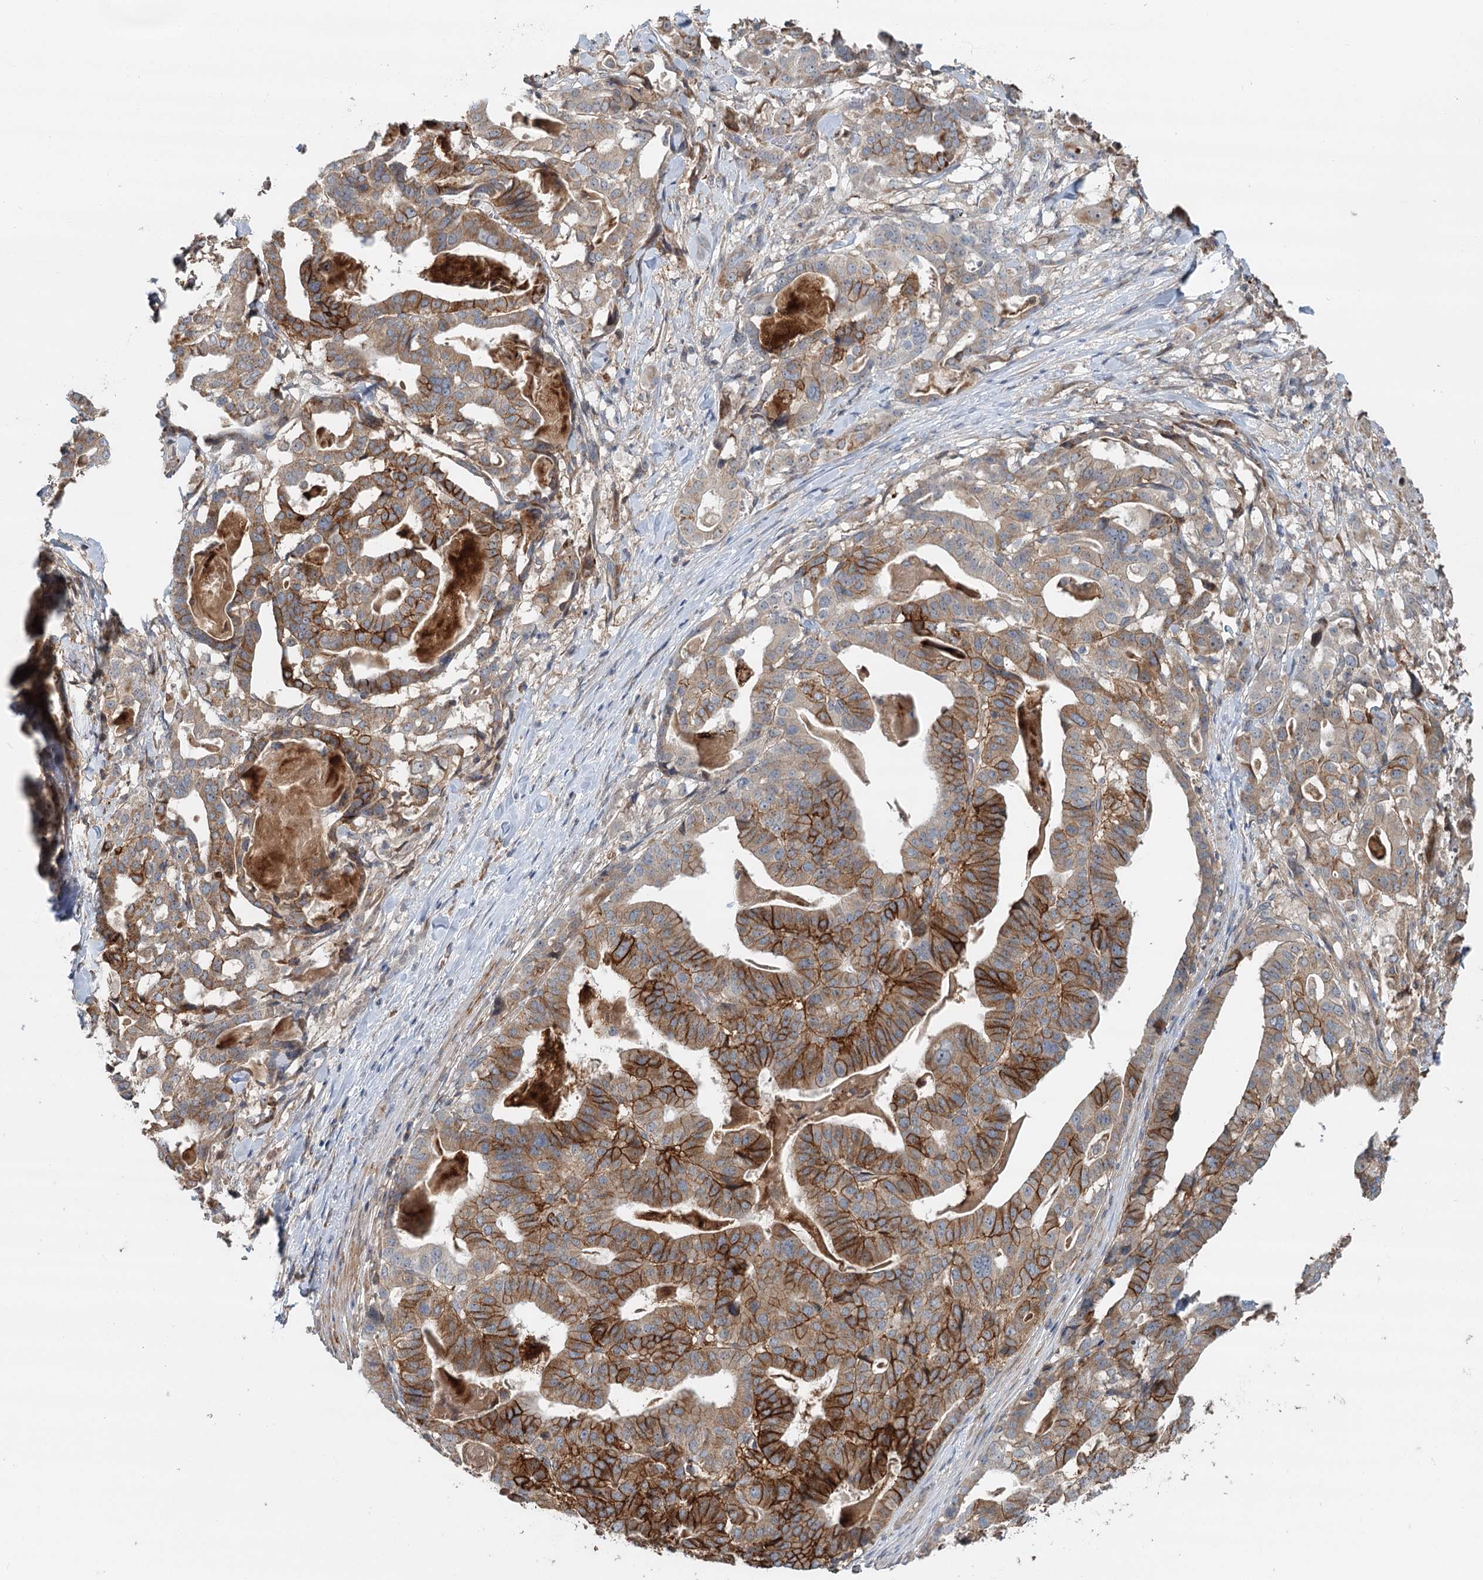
{"staining": {"intensity": "strong", "quantity": "25%-75%", "location": "cytoplasmic/membranous"}, "tissue": "stomach cancer", "cell_type": "Tumor cells", "image_type": "cancer", "snomed": [{"axis": "morphology", "description": "Adenocarcinoma, NOS"}, {"axis": "topography", "description": "Stomach"}], "caption": "Stomach adenocarcinoma stained for a protein (brown) displays strong cytoplasmic/membranous positive staining in approximately 25%-75% of tumor cells.", "gene": "RNF111", "patient": {"sex": "male", "age": 48}}